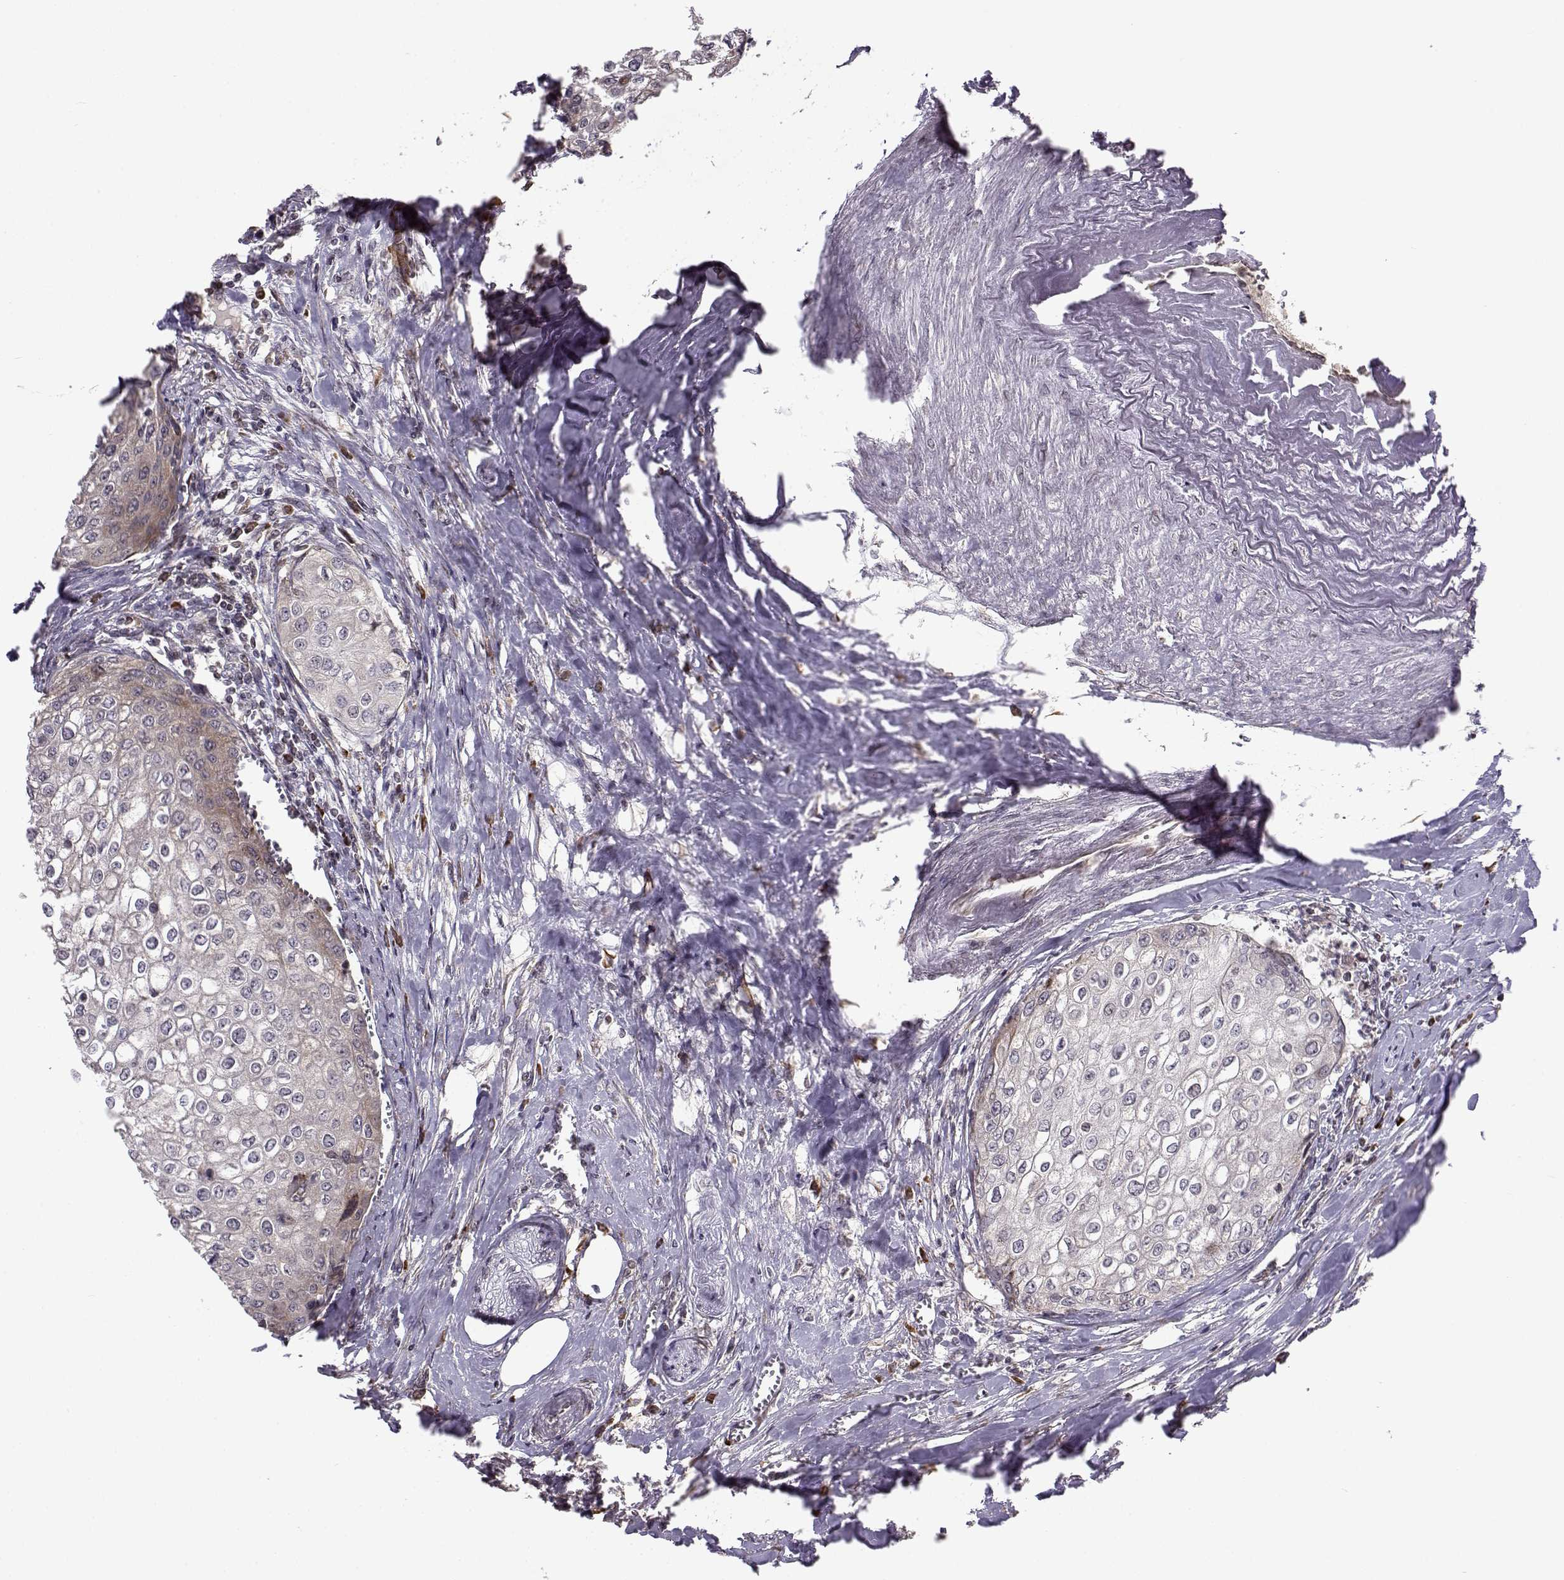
{"staining": {"intensity": "weak", "quantity": "<25%", "location": "cytoplasmic/membranous"}, "tissue": "urothelial cancer", "cell_type": "Tumor cells", "image_type": "cancer", "snomed": [{"axis": "morphology", "description": "Urothelial carcinoma, High grade"}, {"axis": "topography", "description": "Urinary bladder"}], "caption": "Protein analysis of urothelial cancer displays no significant expression in tumor cells.", "gene": "RPL31", "patient": {"sex": "male", "age": 62}}